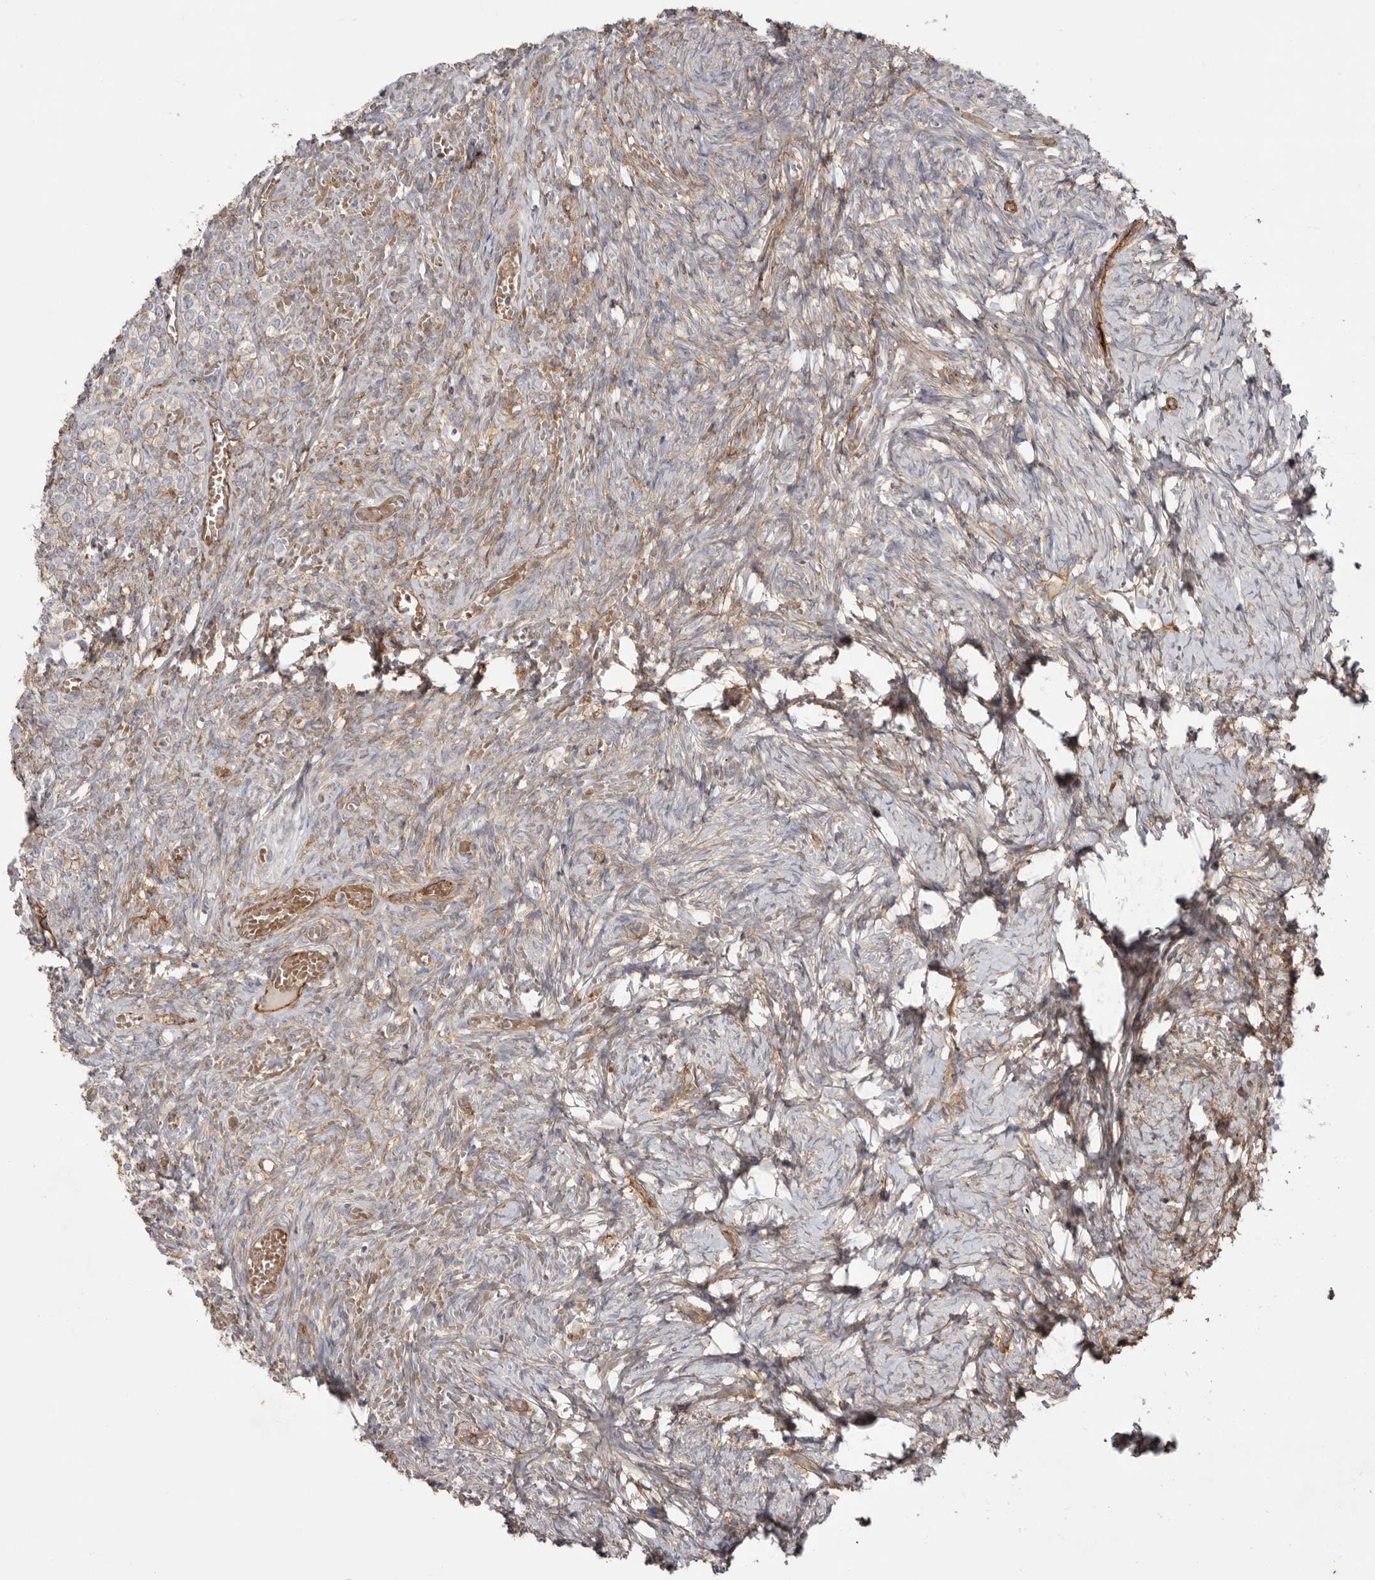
{"staining": {"intensity": "moderate", "quantity": "<25%", "location": "cytoplasmic/membranous"}, "tissue": "ovary", "cell_type": "Ovarian stroma cells", "image_type": "normal", "snomed": [{"axis": "morphology", "description": "Adenocarcinoma, NOS"}, {"axis": "topography", "description": "Endometrium"}], "caption": "This micrograph shows benign ovary stained with immunohistochemistry to label a protein in brown. The cytoplasmic/membranous of ovarian stroma cells show moderate positivity for the protein. Nuclei are counter-stained blue.", "gene": "LRRC66", "patient": {"sex": "female", "age": 32}}